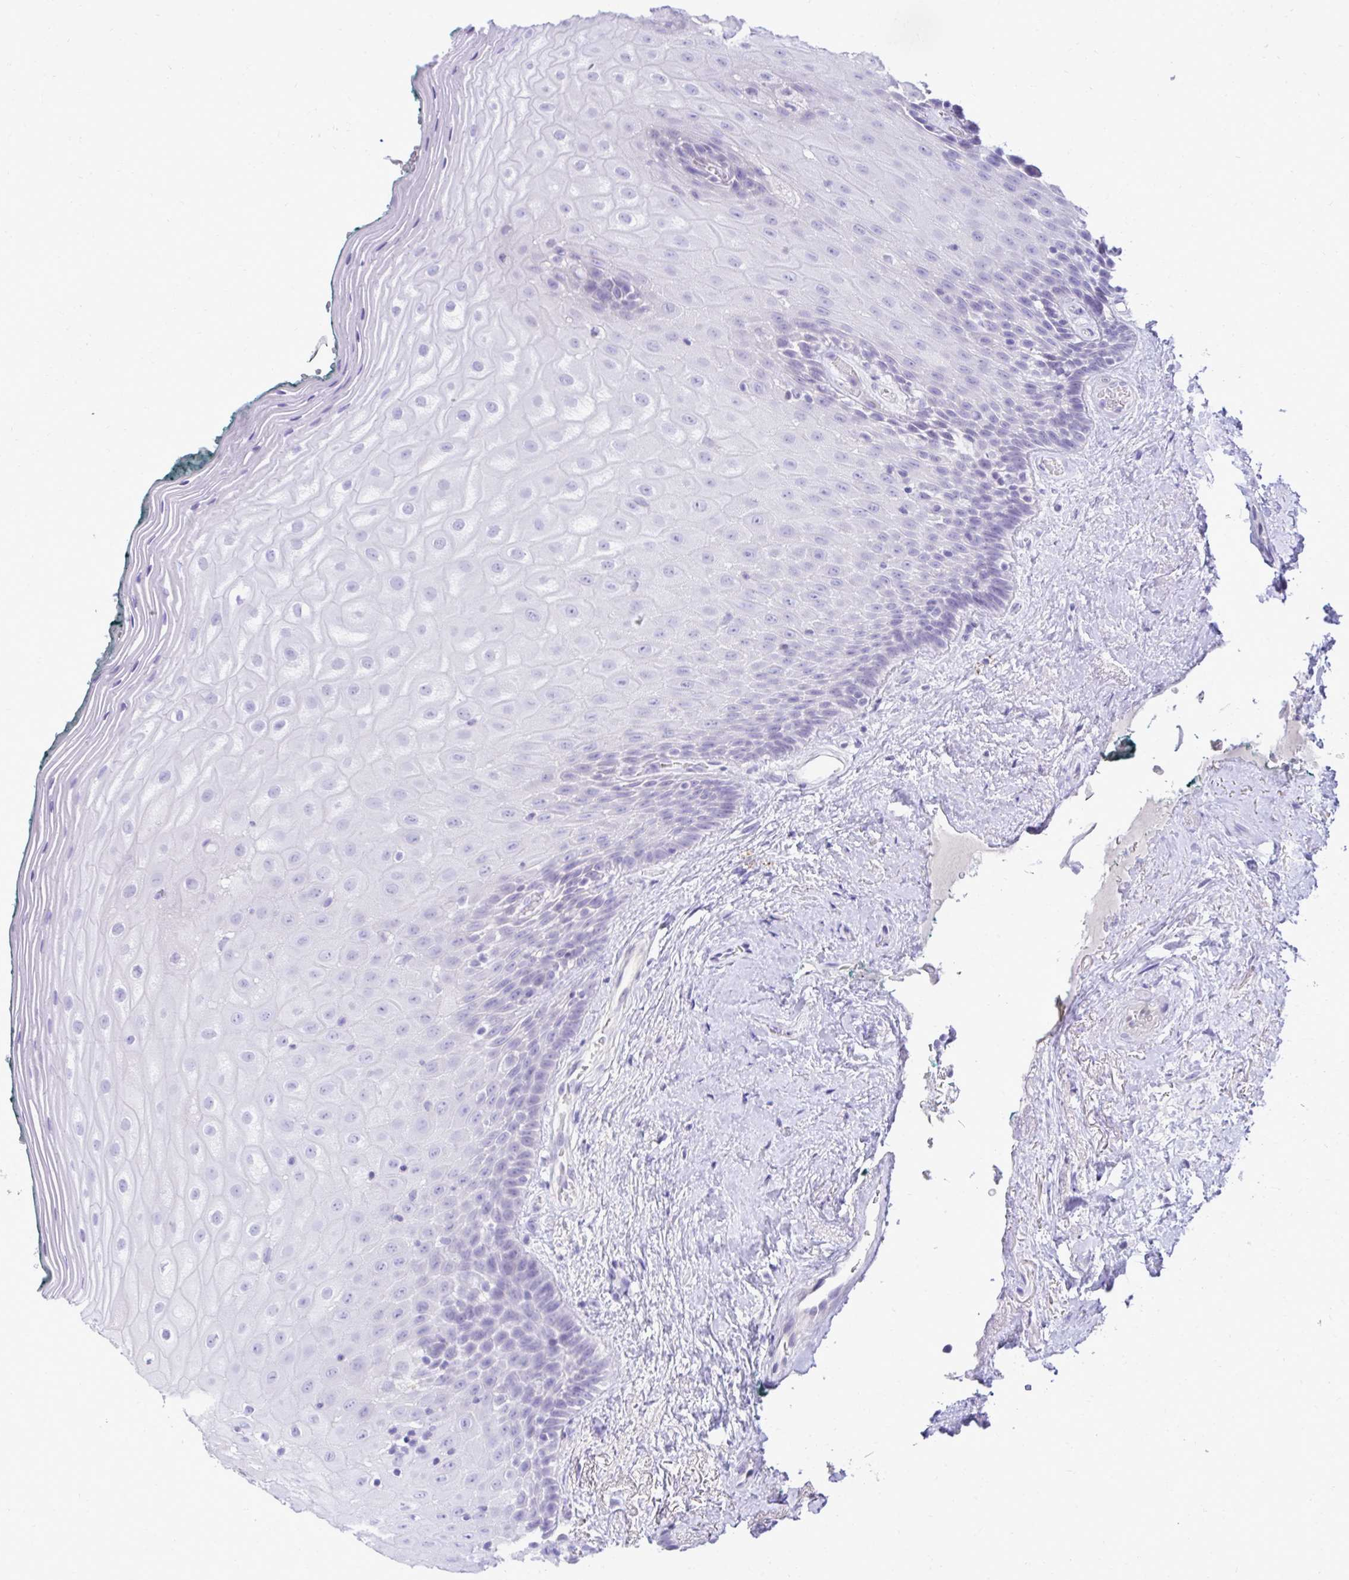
{"staining": {"intensity": "negative", "quantity": "none", "location": "none"}, "tissue": "oral mucosa", "cell_type": "Squamous epithelial cells", "image_type": "normal", "snomed": [{"axis": "morphology", "description": "Normal tissue, NOS"}, {"axis": "morphology", "description": "Squamous cell carcinoma, NOS"}, {"axis": "topography", "description": "Oral tissue"}, {"axis": "topography", "description": "Head-Neck"}], "caption": "Oral mucosa stained for a protein using immunohistochemistry exhibits no positivity squamous epithelial cells.", "gene": "PGM2L1", "patient": {"sex": "male", "age": 64}}